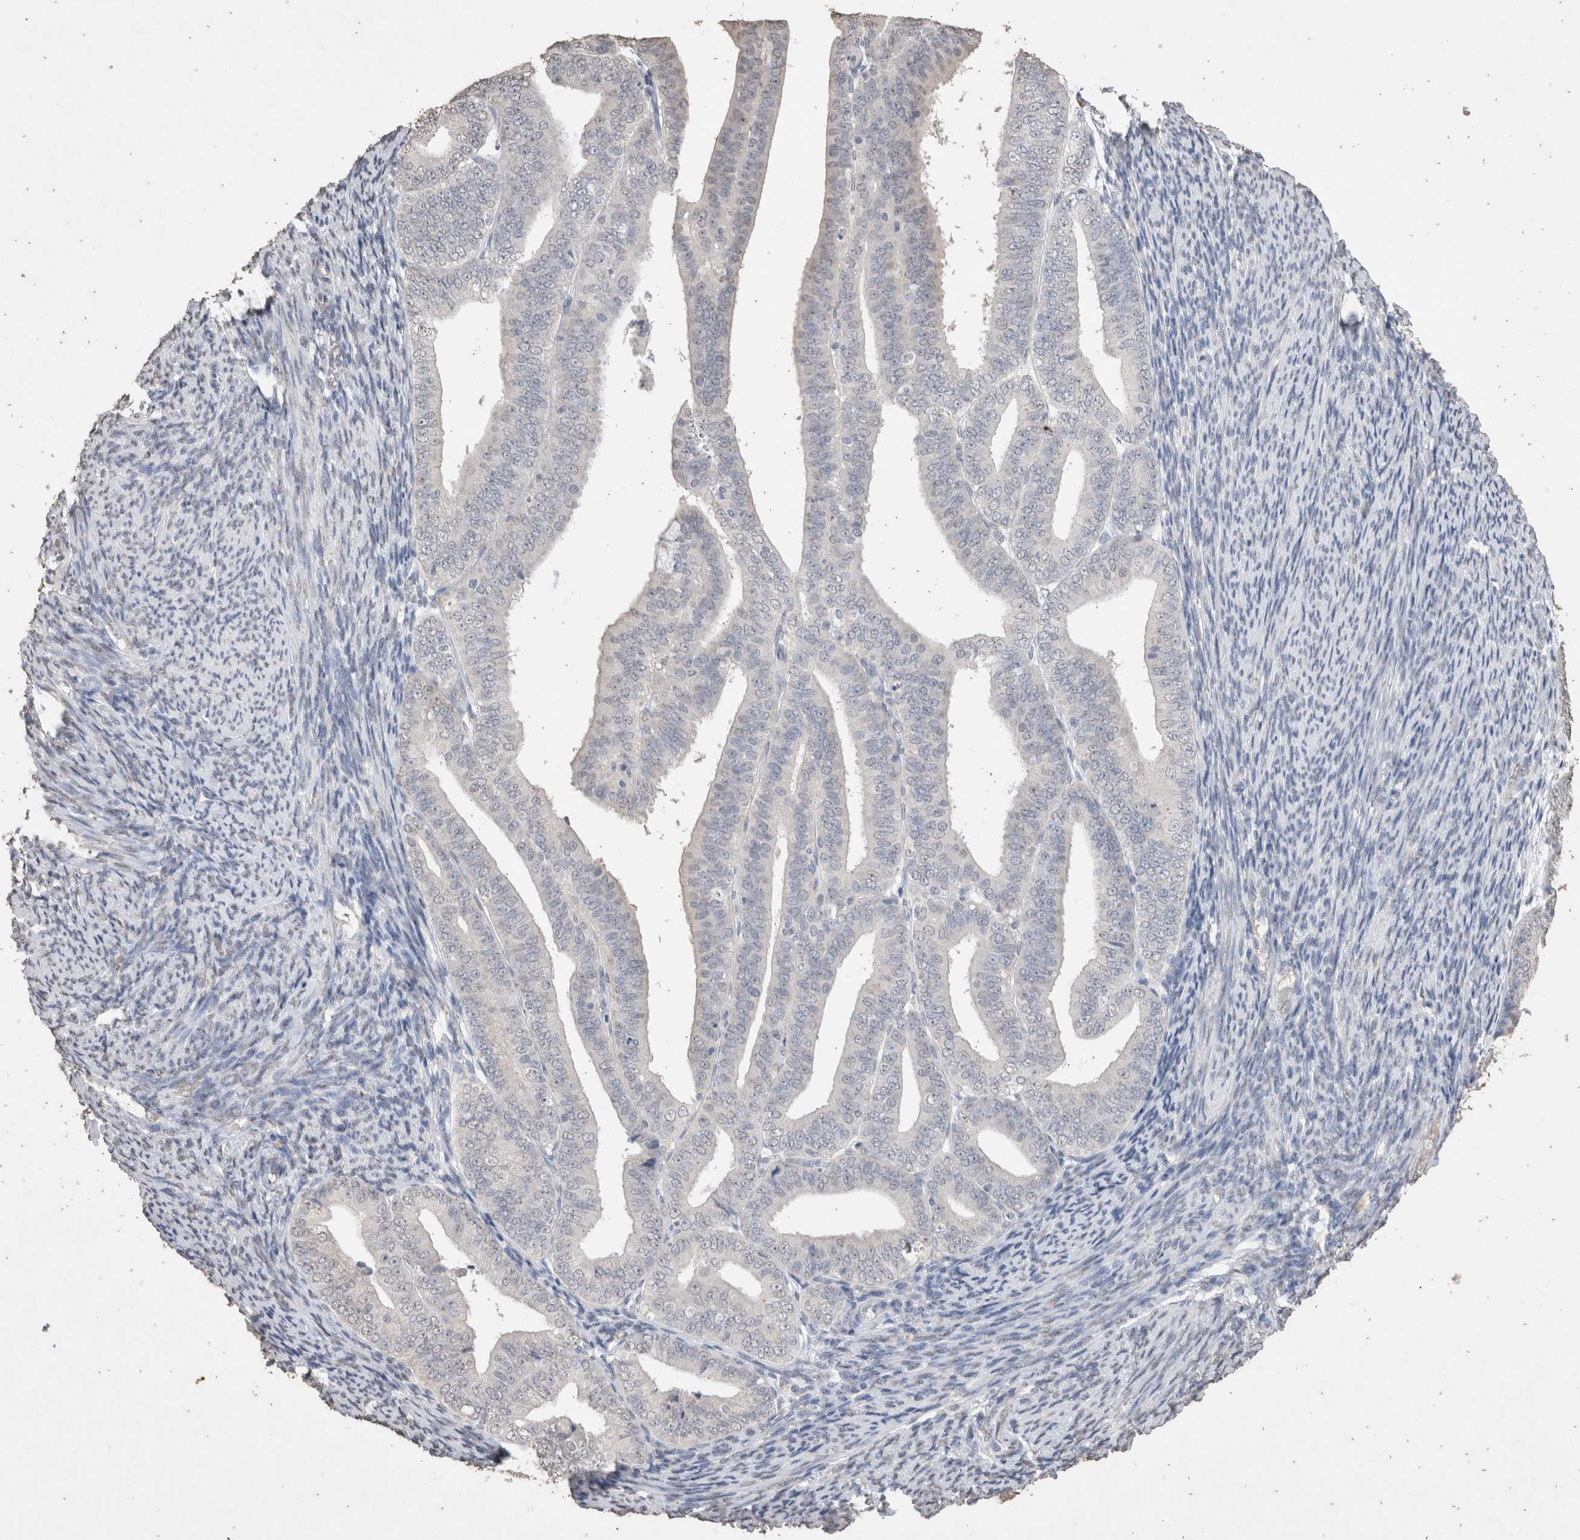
{"staining": {"intensity": "negative", "quantity": "none", "location": "none"}, "tissue": "endometrial cancer", "cell_type": "Tumor cells", "image_type": "cancer", "snomed": [{"axis": "morphology", "description": "Adenocarcinoma, NOS"}, {"axis": "topography", "description": "Endometrium"}], "caption": "Immunohistochemistry (IHC) of human endometrial cancer exhibits no positivity in tumor cells.", "gene": "LGALS2", "patient": {"sex": "female", "age": 63}}